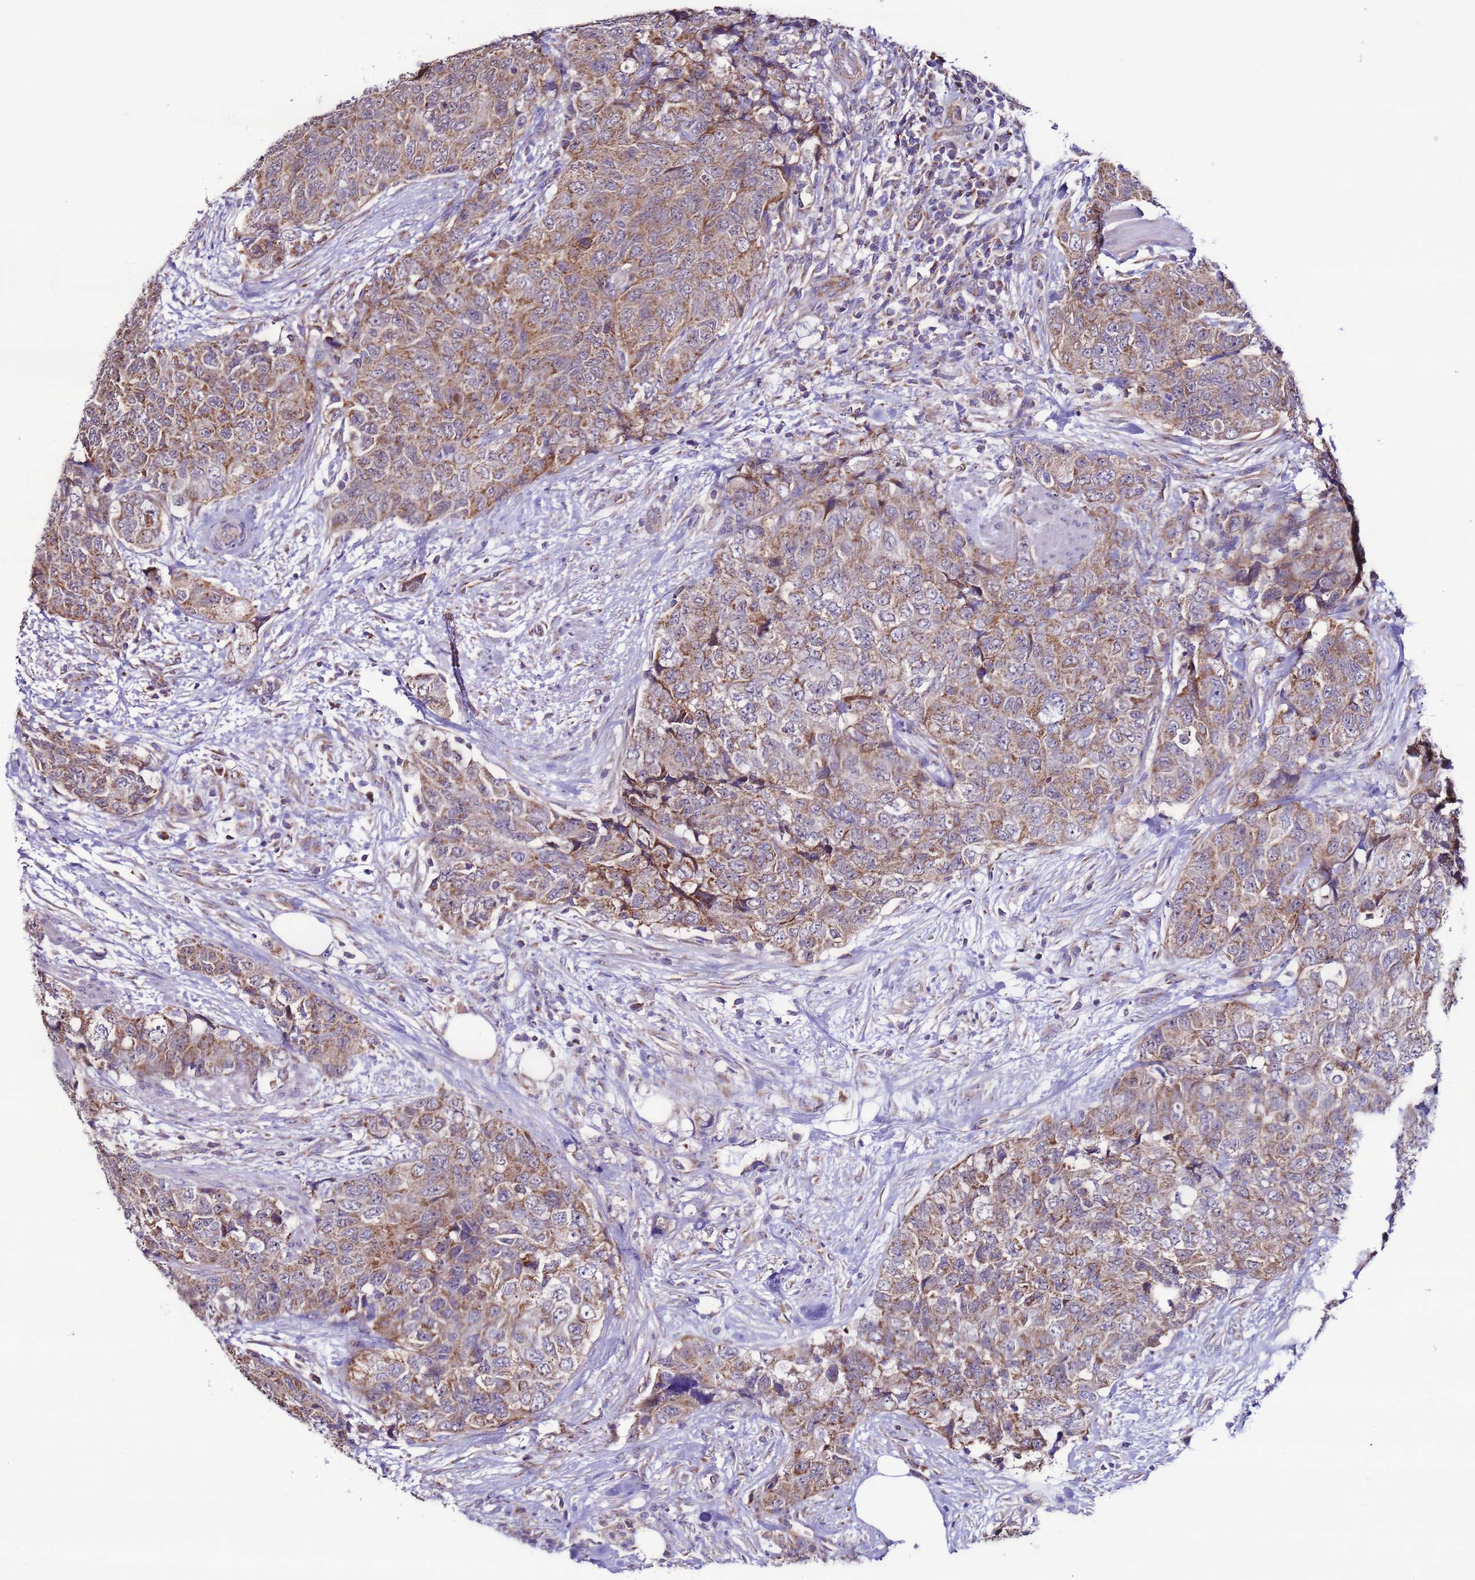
{"staining": {"intensity": "moderate", "quantity": ">75%", "location": "cytoplasmic/membranous"}, "tissue": "urothelial cancer", "cell_type": "Tumor cells", "image_type": "cancer", "snomed": [{"axis": "morphology", "description": "Urothelial carcinoma, High grade"}, {"axis": "topography", "description": "Urinary bladder"}], "caption": "Protein staining reveals moderate cytoplasmic/membranous positivity in about >75% of tumor cells in urothelial cancer.", "gene": "AHI1", "patient": {"sex": "female", "age": 78}}